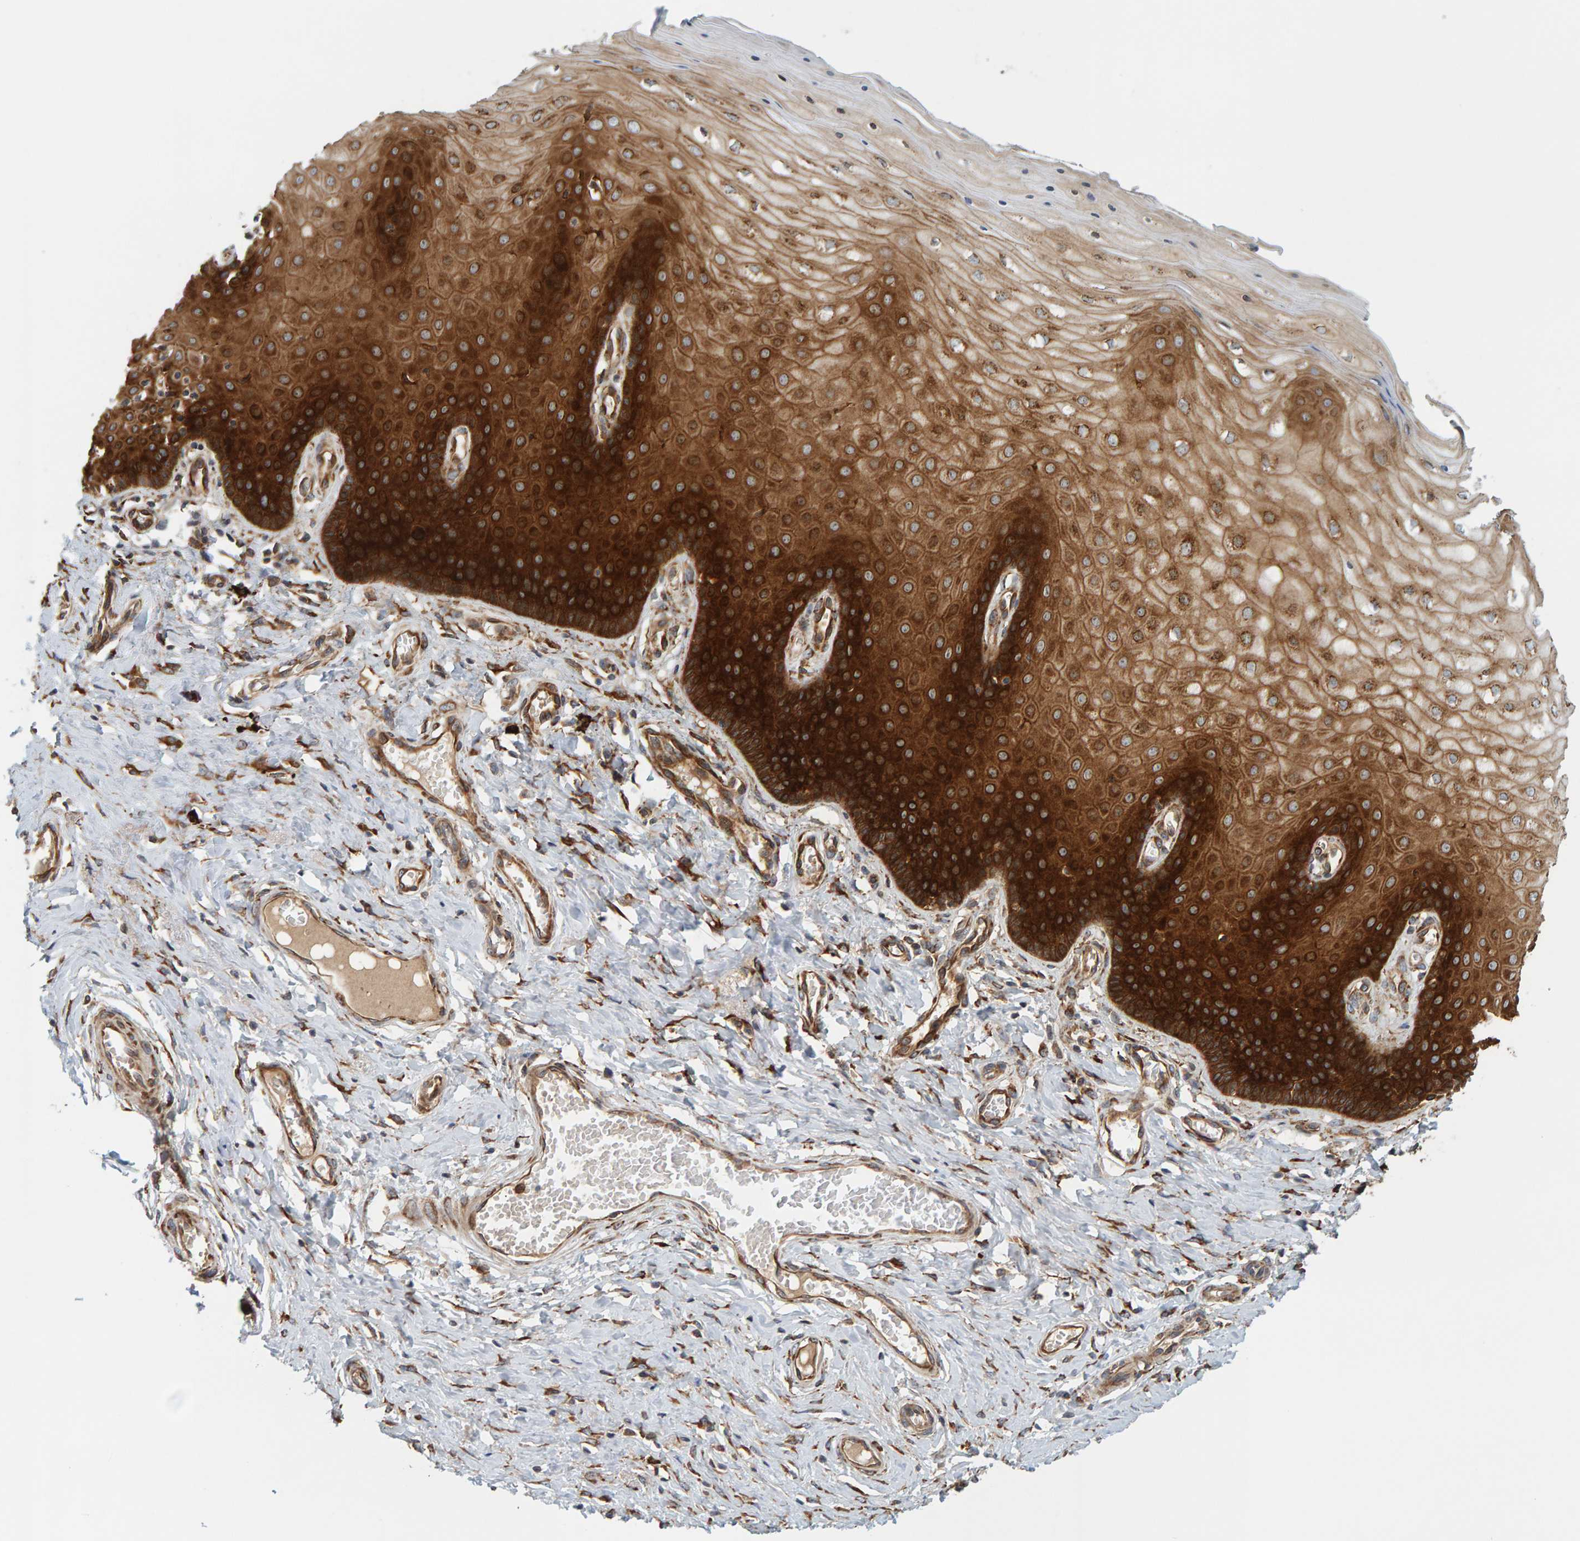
{"staining": {"intensity": "strong", "quantity": ">75%", "location": "cytoplasmic/membranous"}, "tissue": "cervix", "cell_type": "Glandular cells", "image_type": "normal", "snomed": [{"axis": "morphology", "description": "Normal tissue, NOS"}, {"axis": "topography", "description": "Cervix"}], "caption": "High-power microscopy captured an IHC micrograph of unremarkable cervix, revealing strong cytoplasmic/membranous staining in approximately >75% of glandular cells.", "gene": "BAIAP2", "patient": {"sex": "female", "age": 55}}